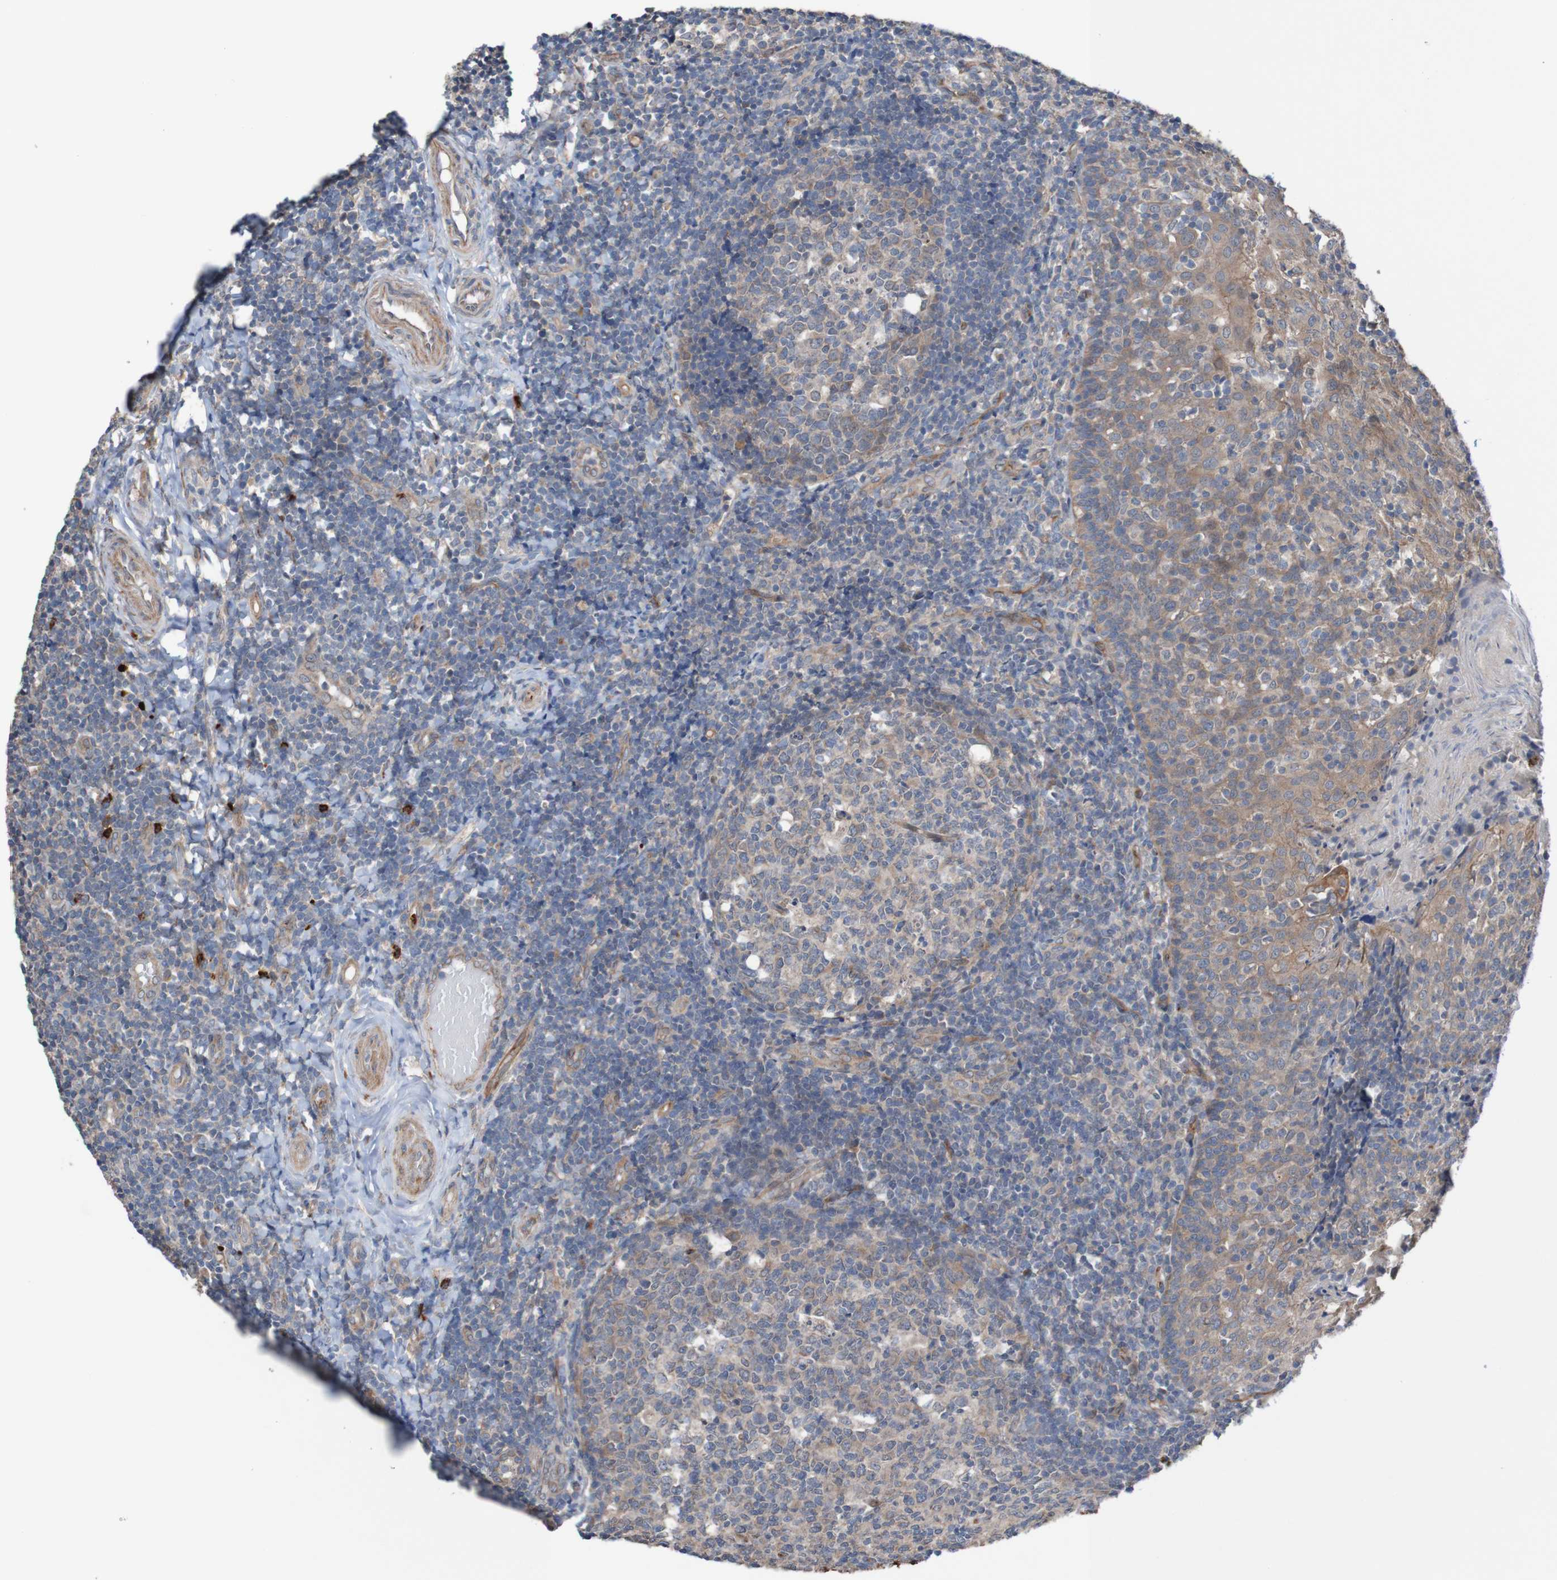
{"staining": {"intensity": "moderate", "quantity": "25%-75%", "location": "cytoplasmic/membranous"}, "tissue": "tonsil", "cell_type": "Germinal center cells", "image_type": "normal", "snomed": [{"axis": "morphology", "description": "Normal tissue, NOS"}, {"axis": "topography", "description": "Tonsil"}], "caption": "DAB (3,3'-diaminobenzidine) immunohistochemical staining of benign human tonsil reveals moderate cytoplasmic/membranous protein expression in approximately 25%-75% of germinal center cells.", "gene": "ST8SIA6", "patient": {"sex": "female", "age": 19}}